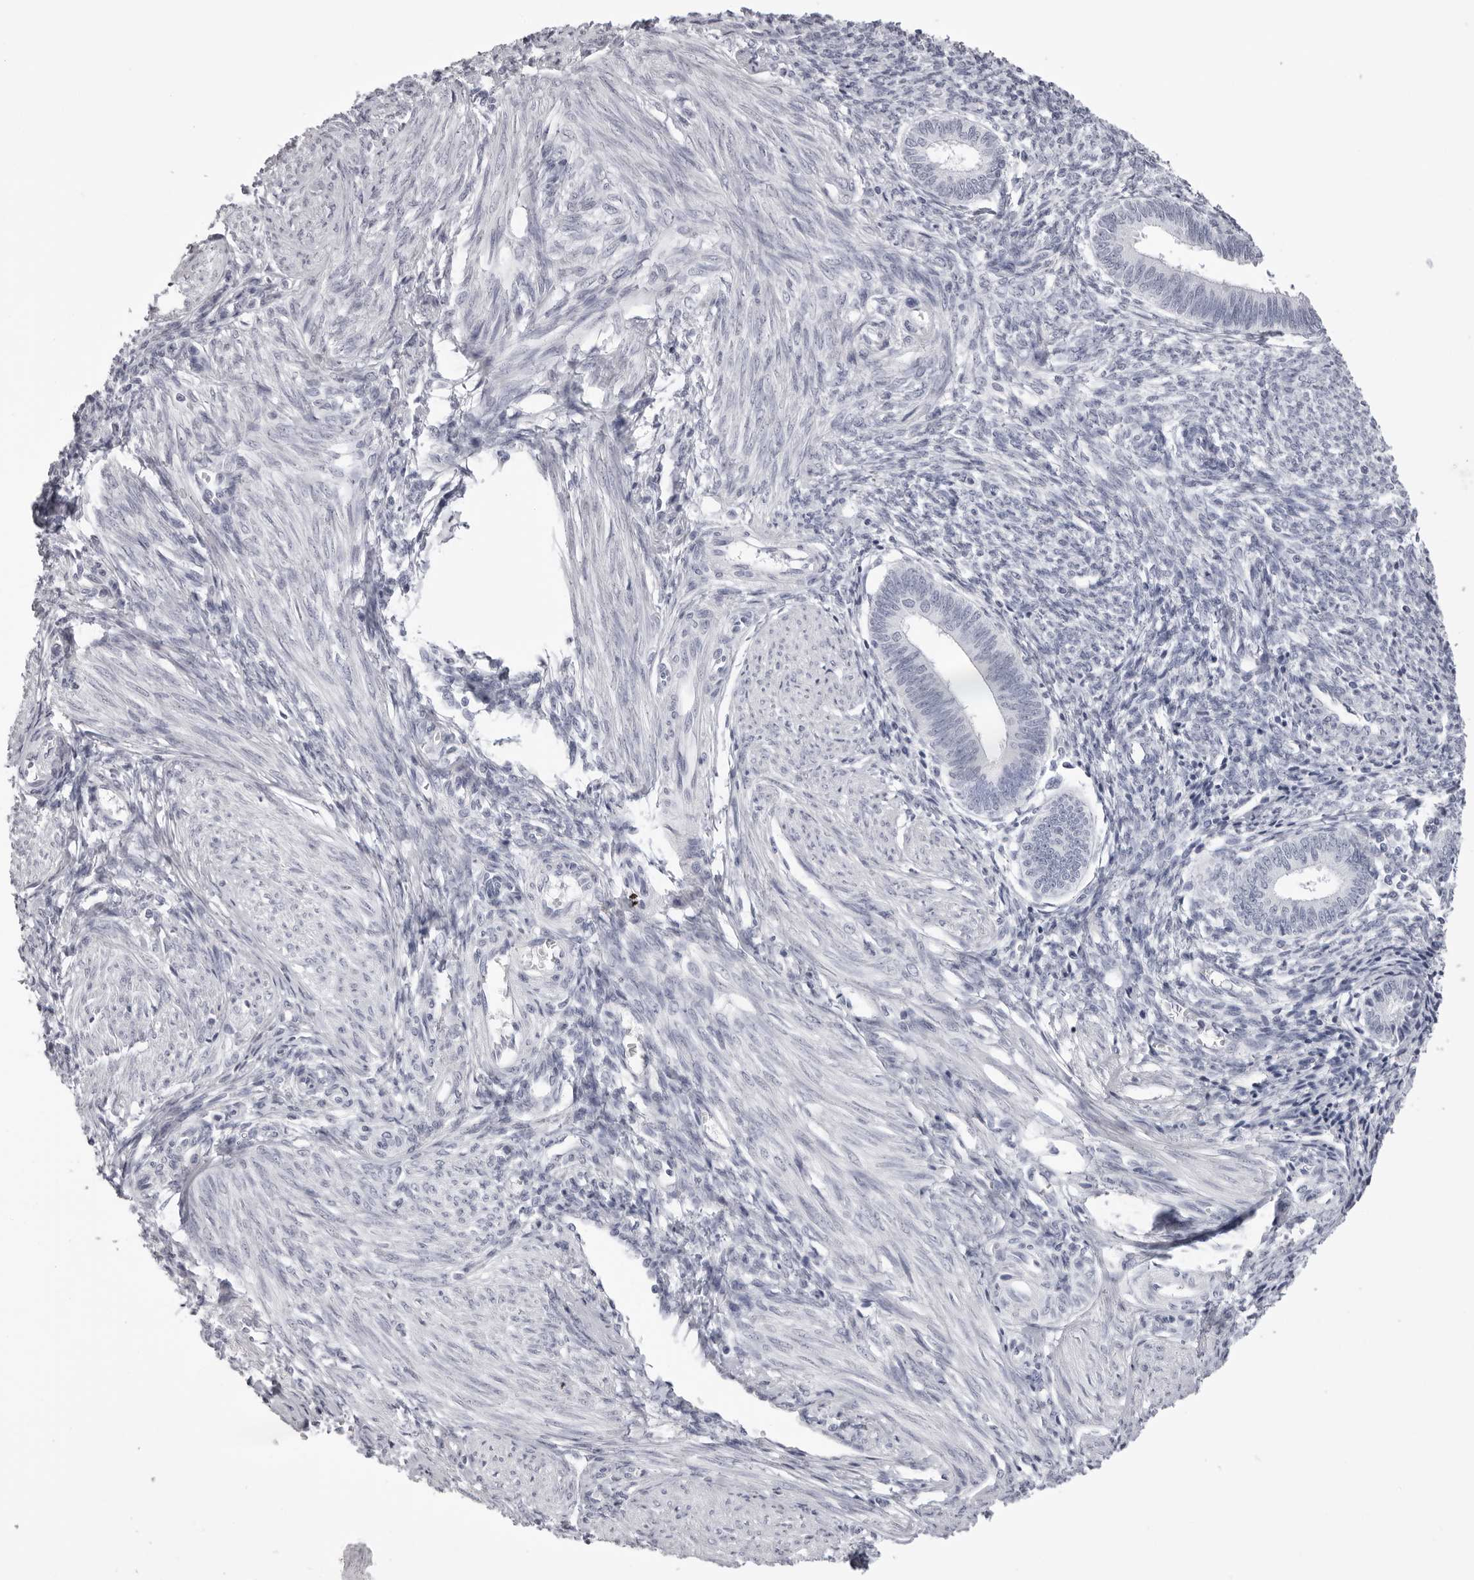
{"staining": {"intensity": "negative", "quantity": "none", "location": "none"}, "tissue": "endometrium", "cell_type": "Cells in endometrial stroma", "image_type": "normal", "snomed": [{"axis": "morphology", "description": "Normal tissue, NOS"}, {"axis": "topography", "description": "Endometrium"}], "caption": "Protein analysis of benign endometrium shows no significant staining in cells in endometrial stroma. (Brightfield microscopy of DAB (3,3'-diaminobenzidine) immunohistochemistry at high magnification).", "gene": "RHO", "patient": {"sex": "female", "age": 46}}